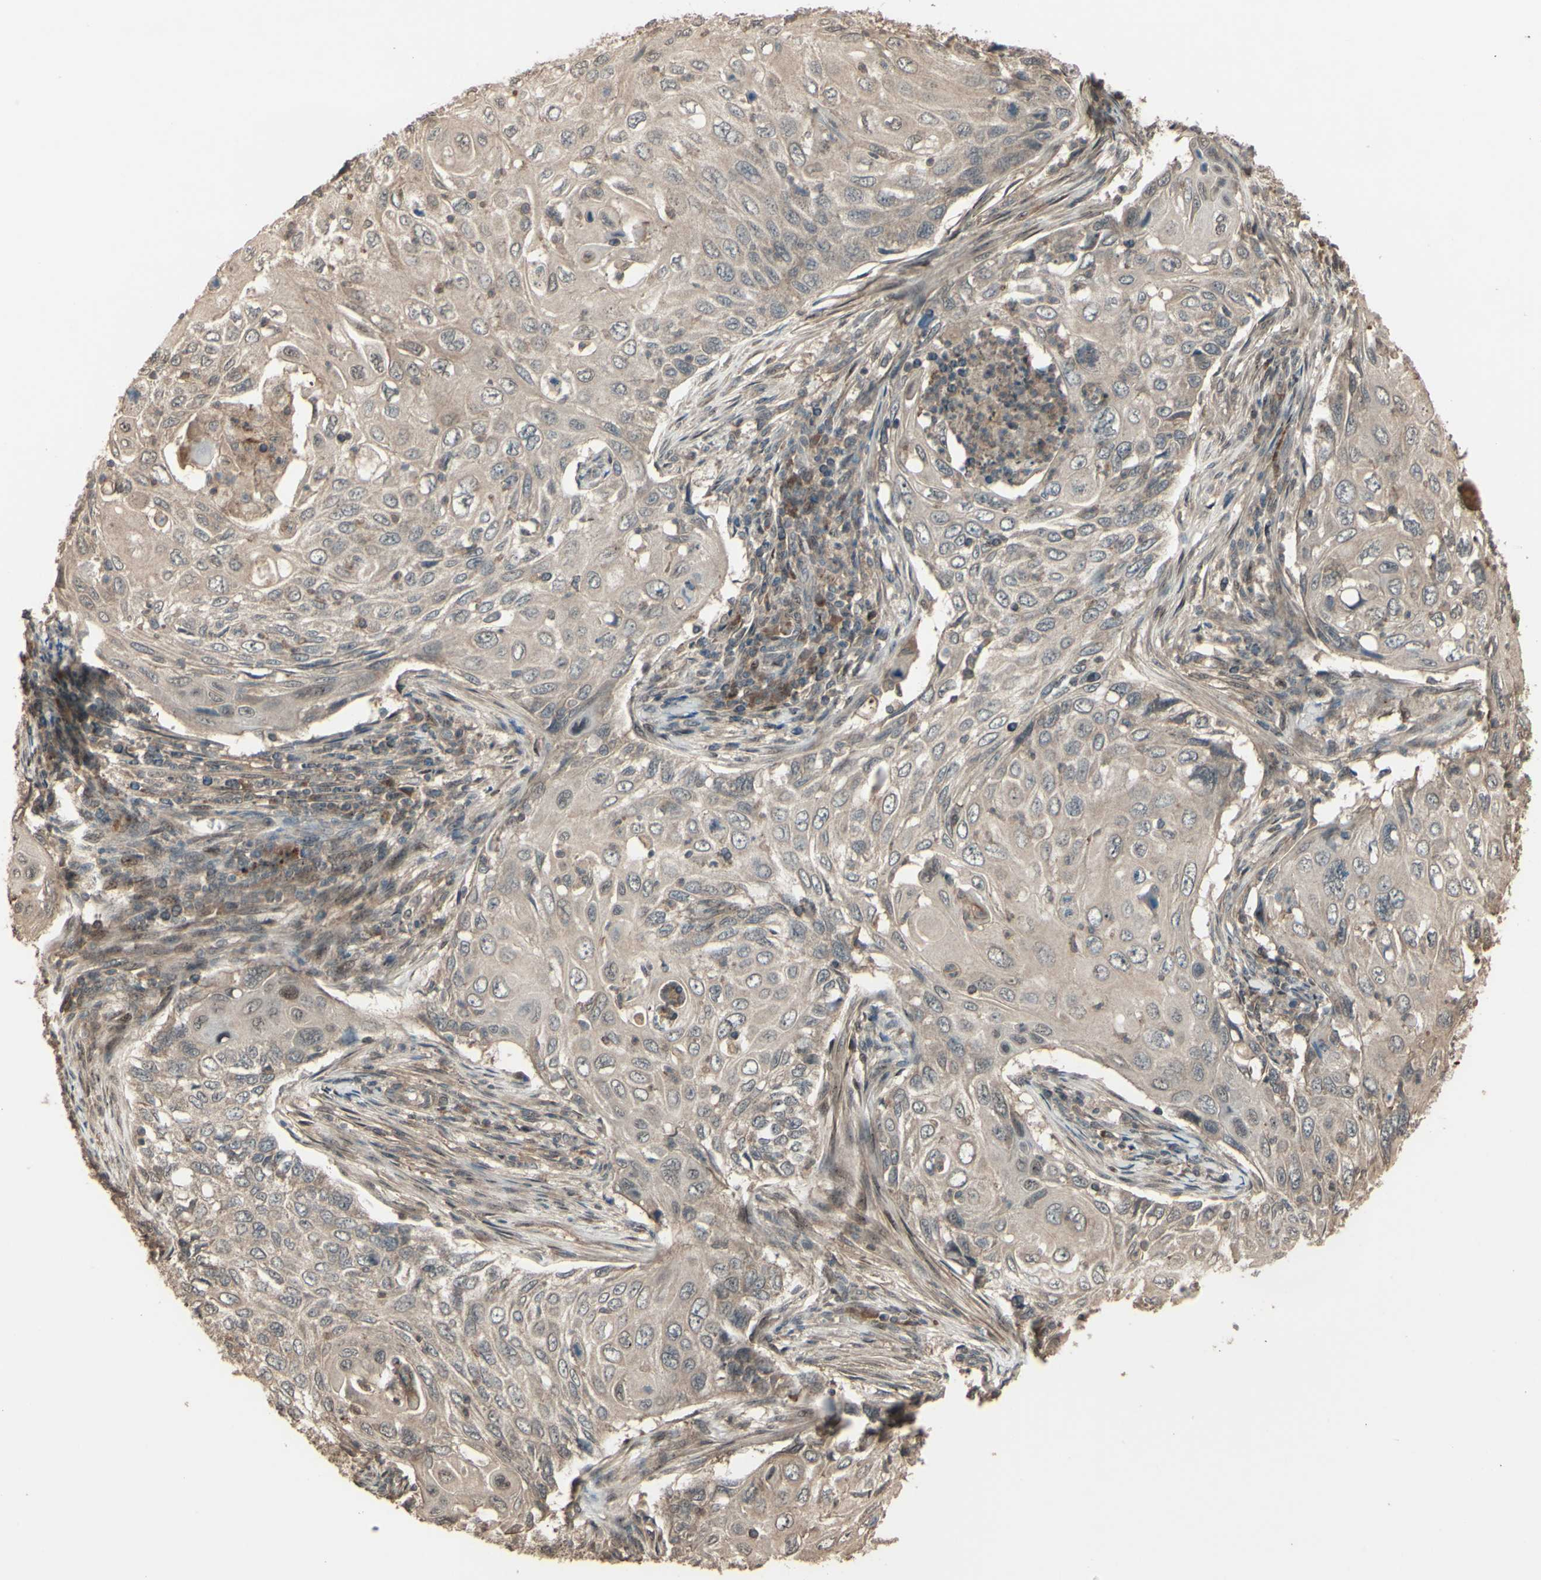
{"staining": {"intensity": "weak", "quantity": ">75%", "location": "cytoplasmic/membranous"}, "tissue": "cervical cancer", "cell_type": "Tumor cells", "image_type": "cancer", "snomed": [{"axis": "morphology", "description": "Squamous cell carcinoma, NOS"}, {"axis": "topography", "description": "Cervix"}], "caption": "This is a histology image of IHC staining of squamous cell carcinoma (cervical), which shows weak positivity in the cytoplasmic/membranous of tumor cells.", "gene": "GNAS", "patient": {"sex": "female", "age": 70}}